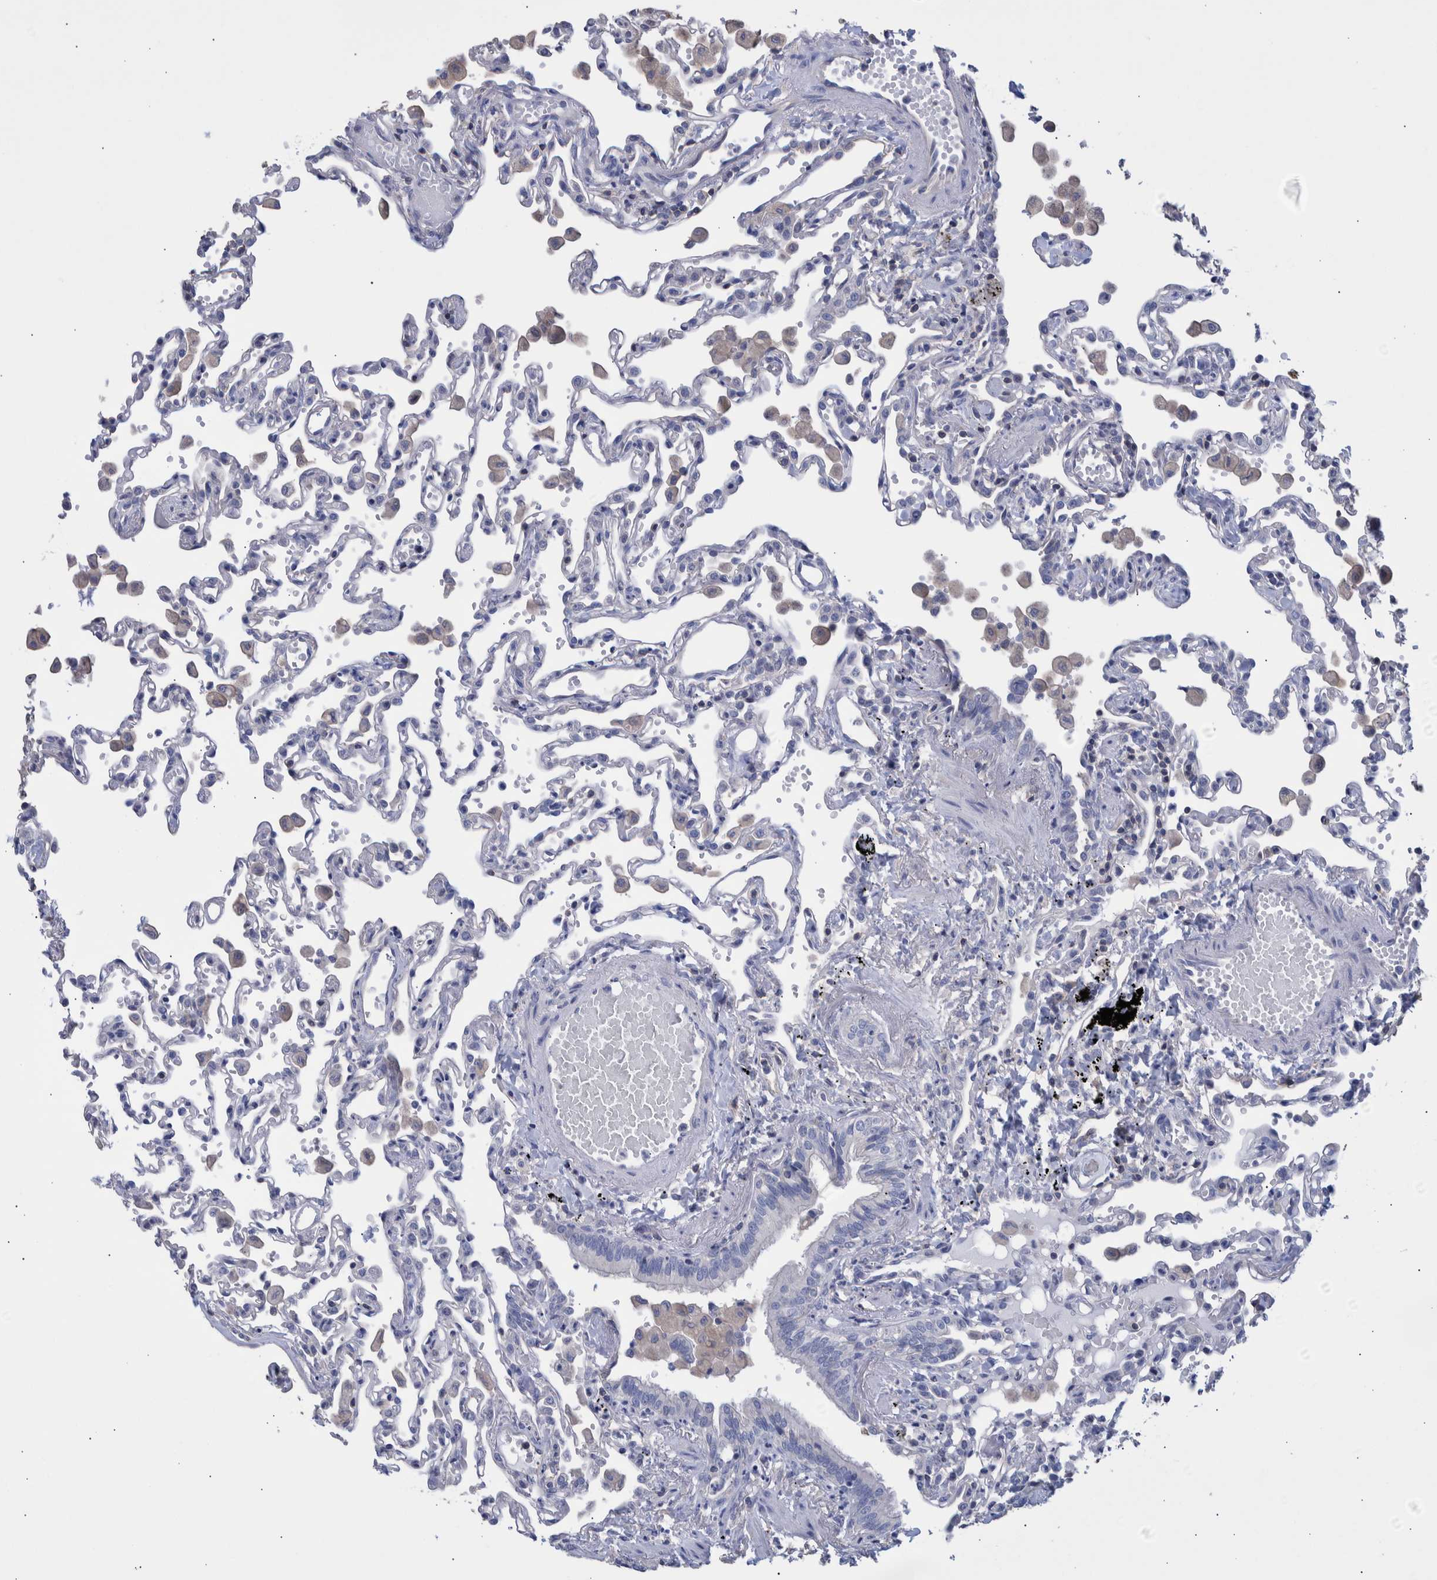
{"staining": {"intensity": "negative", "quantity": "none", "location": "none"}, "tissue": "lung", "cell_type": "Alveolar cells", "image_type": "normal", "snomed": [{"axis": "morphology", "description": "Normal tissue, NOS"}, {"axis": "topography", "description": "Bronchus"}, {"axis": "topography", "description": "Lung"}], "caption": "Immunohistochemical staining of benign human lung exhibits no significant positivity in alveolar cells.", "gene": "PPP3CC", "patient": {"sex": "female", "age": 49}}